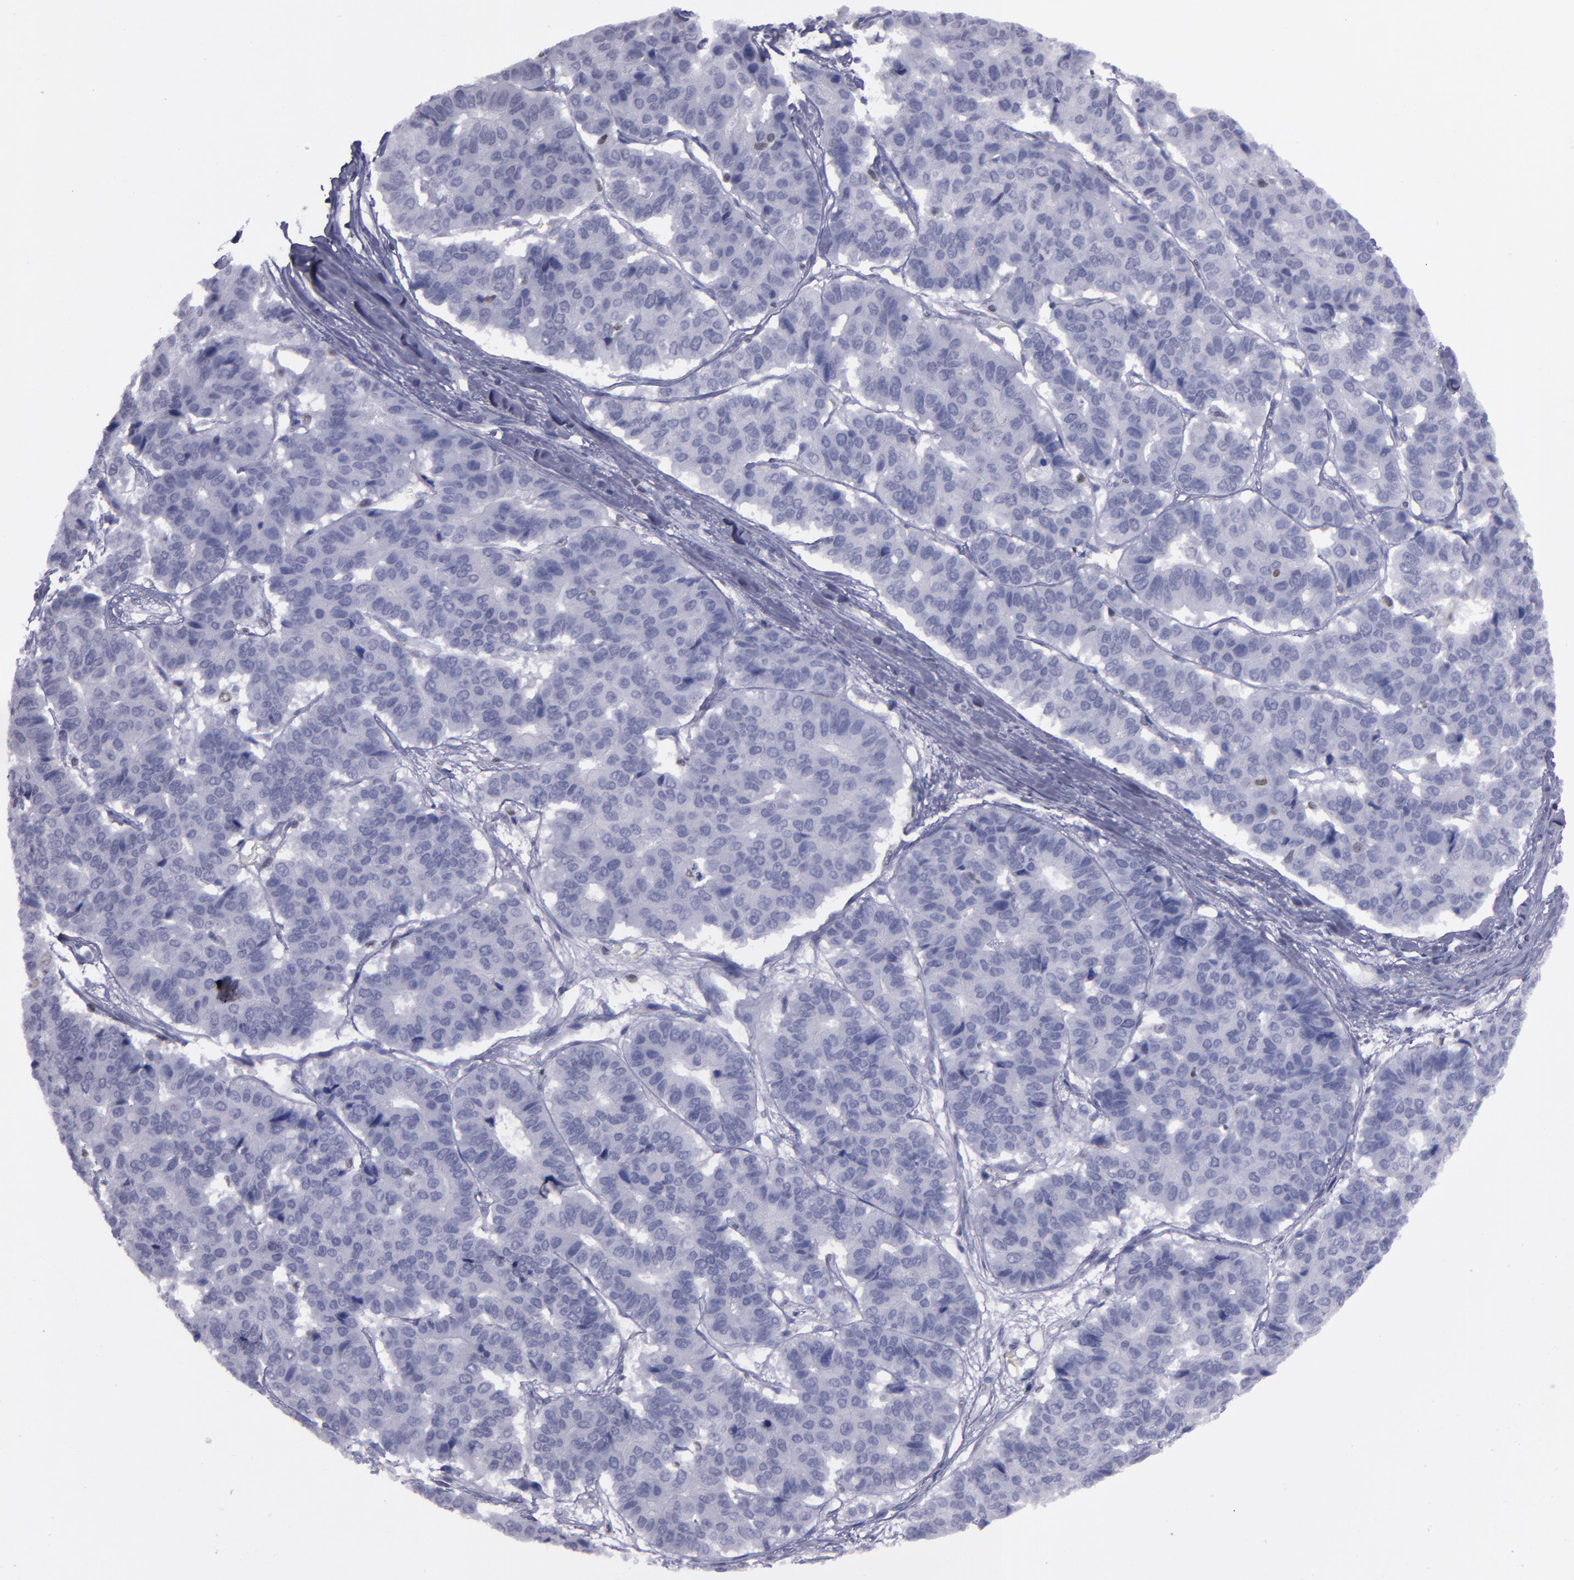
{"staining": {"intensity": "negative", "quantity": "none", "location": "none"}, "tissue": "pancreatic cancer", "cell_type": "Tumor cells", "image_type": "cancer", "snomed": [{"axis": "morphology", "description": "Adenocarcinoma, NOS"}, {"axis": "topography", "description": "Pancreas"}], "caption": "IHC image of pancreatic cancer stained for a protein (brown), which reveals no staining in tumor cells. (Immunohistochemistry (ihc), brightfield microscopy, high magnification).", "gene": "IRF8", "patient": {"sex": "male", "age": 50}}